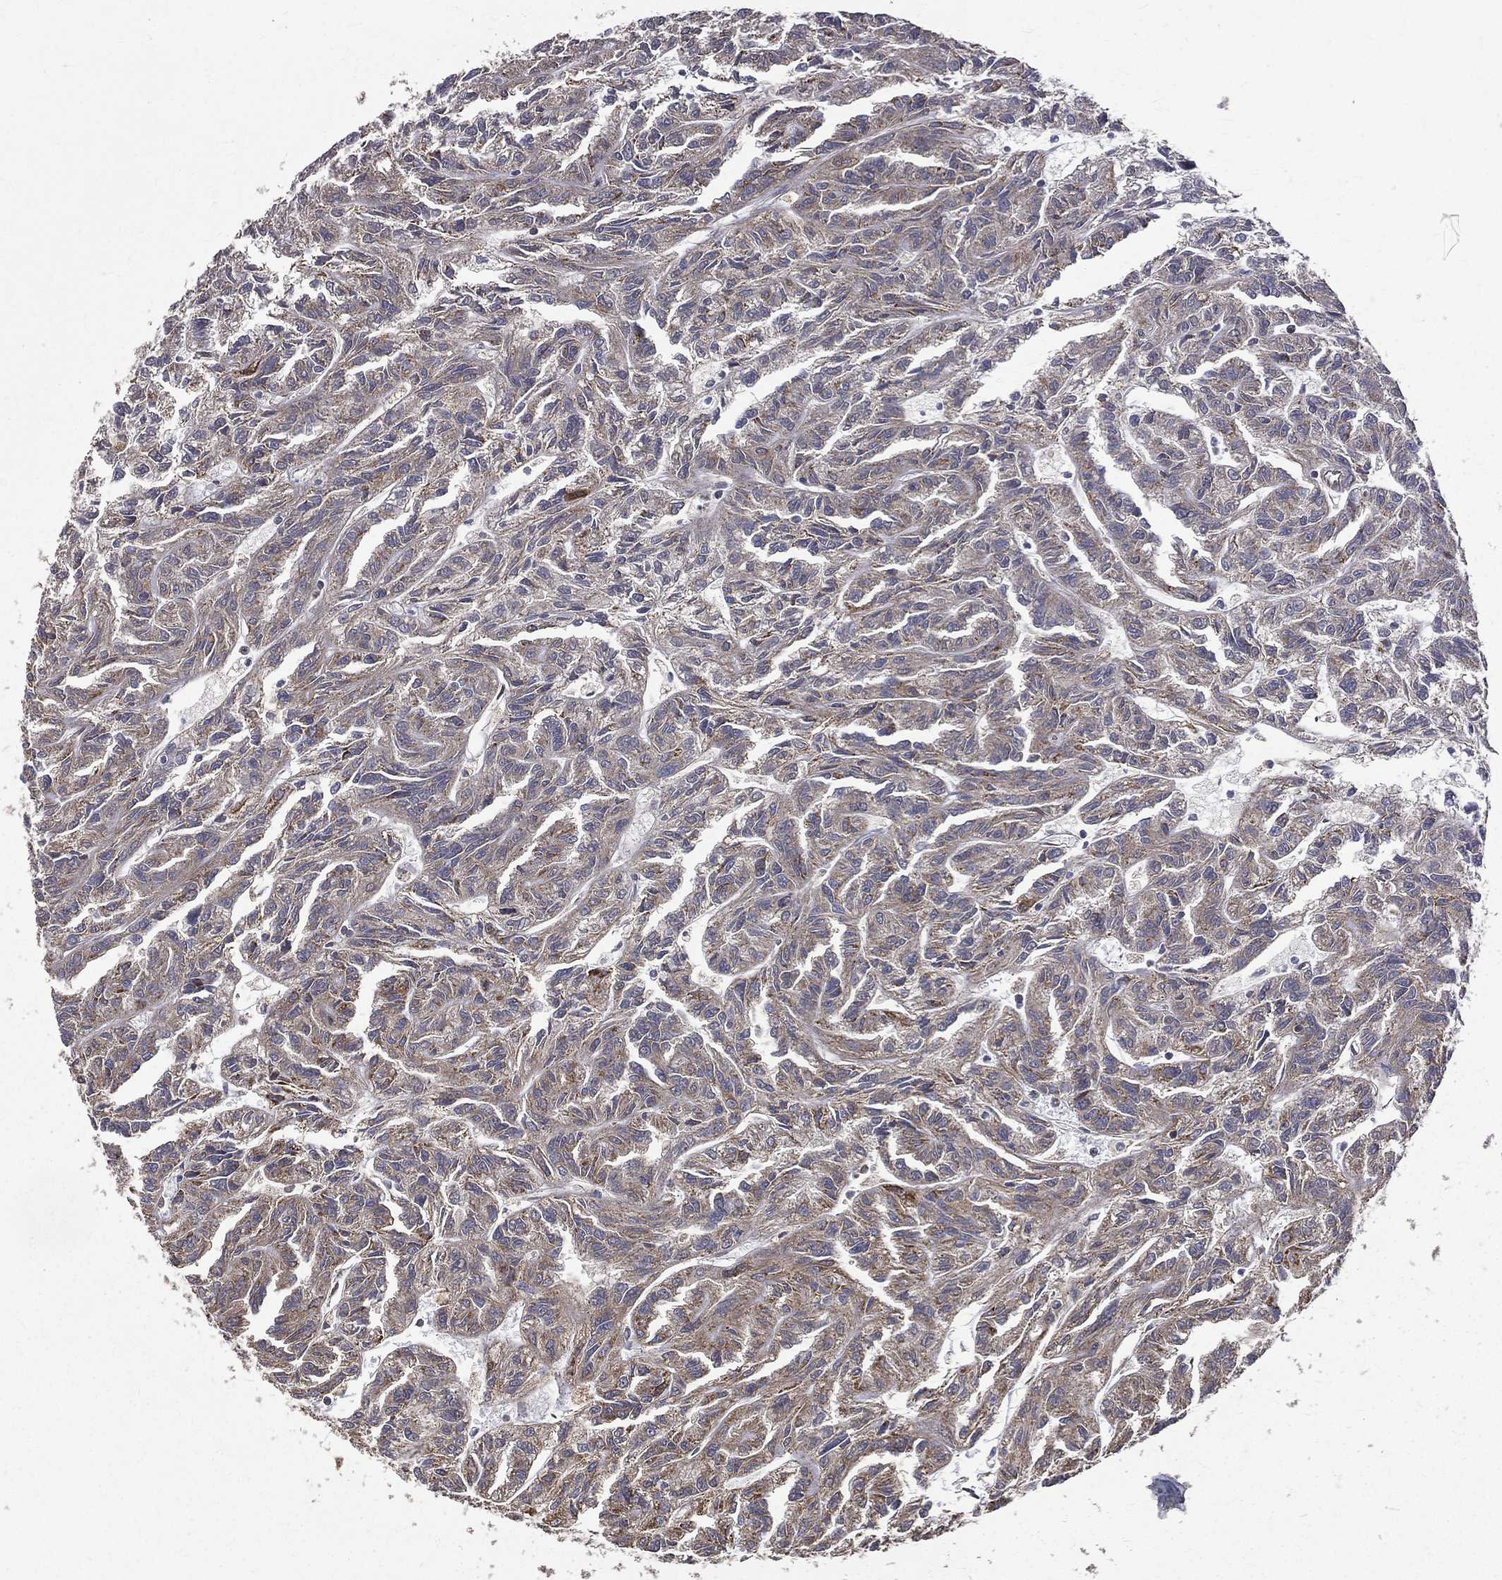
{"staining": {"intensity": "moderate", "quantity": "<25%", "location": "cytoplasmic/membranous"}, "tissue": "renal cancer", "cell_type": "Tumor cells", "image_type": "cancer", "snomed": [{"axis": "morphology", "description": "Adenocarcinoma, NOS"}, {"axis": "topography", "description": "Kidney"}], "caption": "Immunohistochemistry of human adenocarcinoma (renal) demonstrates low levels of moderate cytoplasmic/membranous staining in about <25% of tumor cells. The staining is performed using DAB brown chromogen to label protein expression. The nuclei are counter-stained blue using hematoxylin.", "gene": "RPGR", "patient": {"sex": "male", "age": 79}}